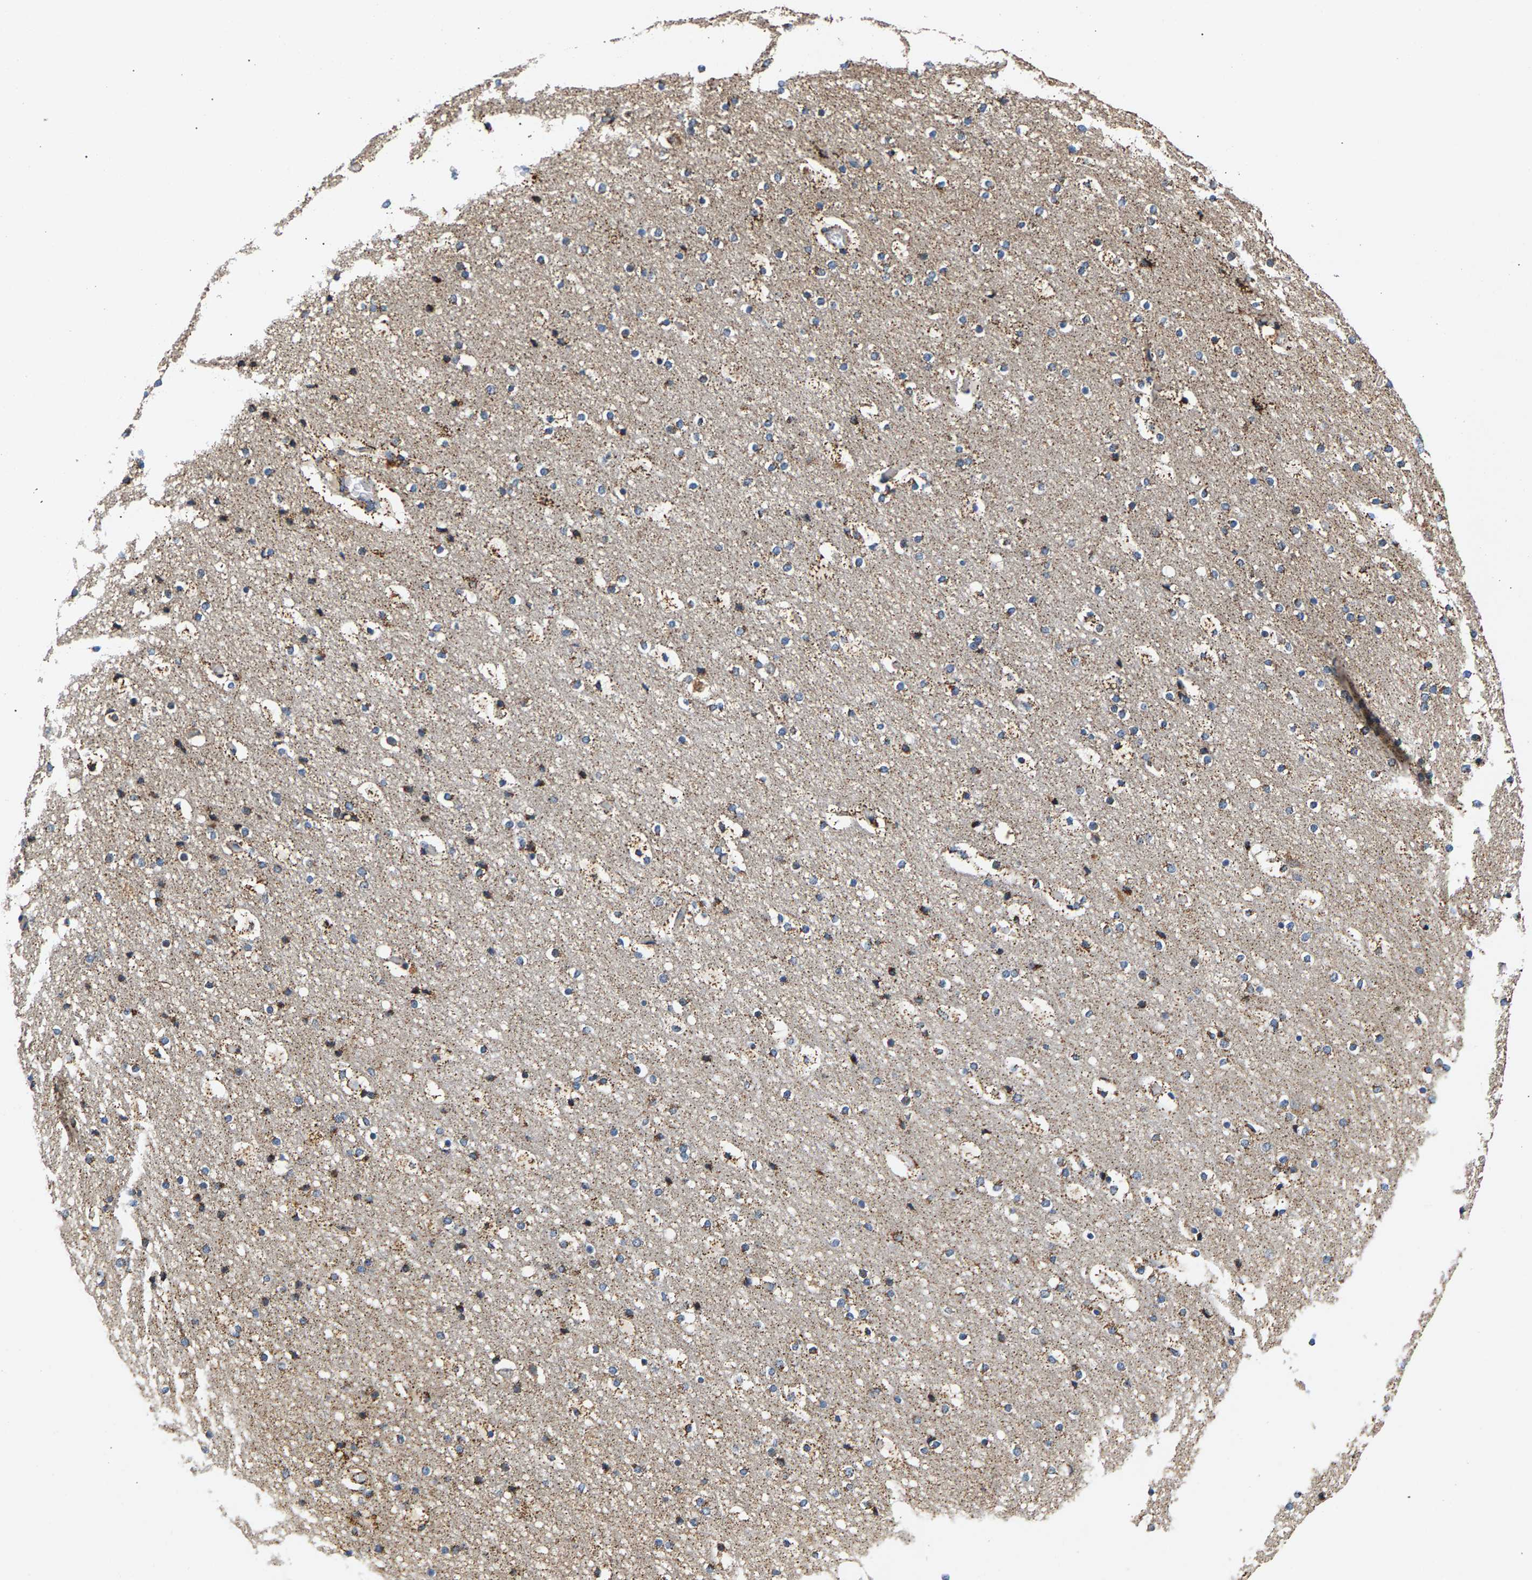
{"staining": {"intensity": "moderate", "quantity": ">75%", "location": "cytoplasmic/membranous"}, "tissue": "cerebral cortex", "cell_type": "Endothelial cells", "image_type": "normal", "snomed": [{"axis": "morphology", "description": "Normal tissue, NOS"}, {"axis": "topography", "description": "Cerebral cortex"}], "caption": "Brown immunohistochemical staining in unremarkable human cerebral cortex shows moderate cytoplasmic/membranous staining in about >75% of endothelial cells.", "gene": "PDE1A", "patient": {"sex": "male", "age": 57}}